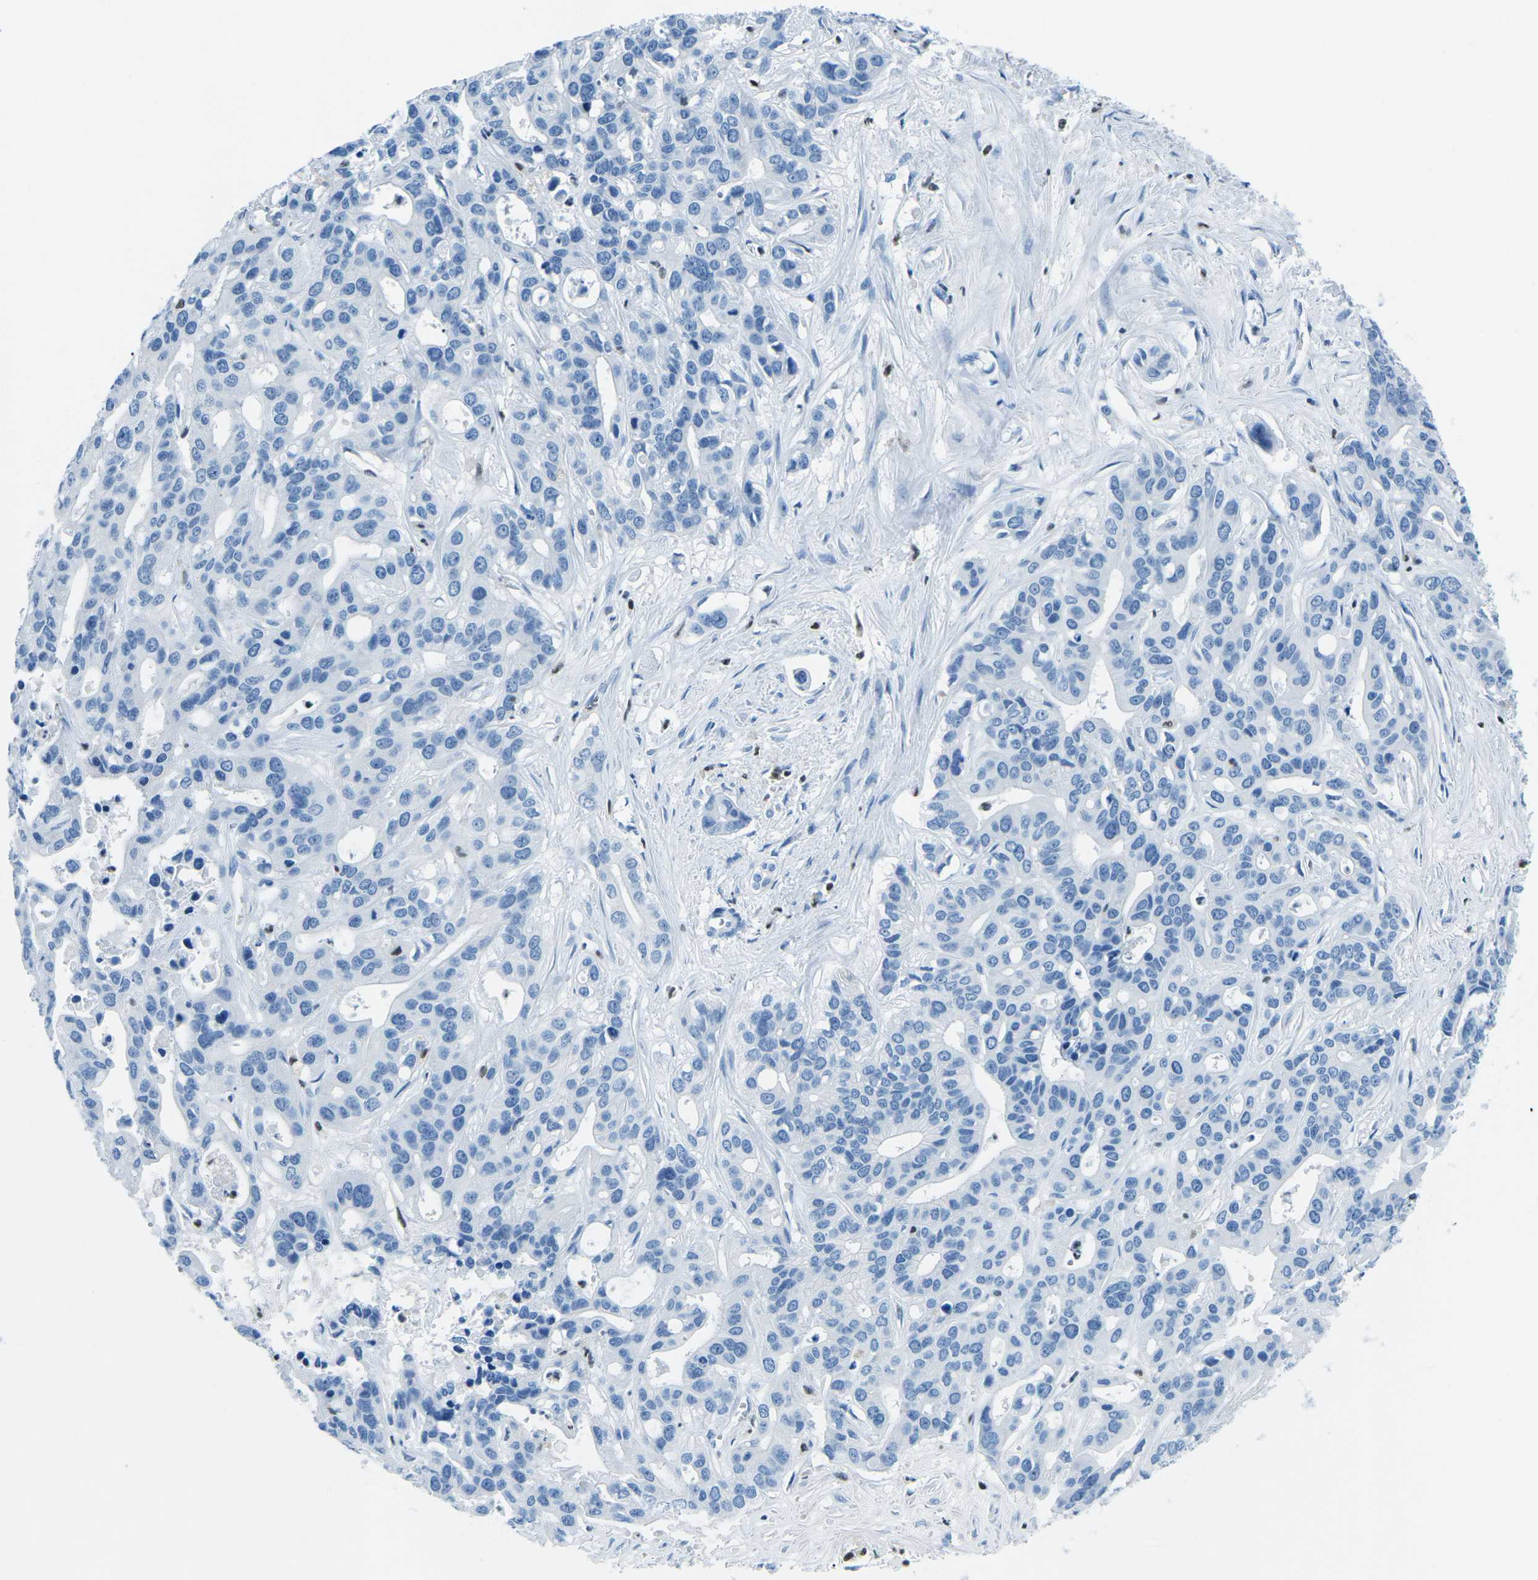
{"staining": {"intensity": "negative", "quantity": "none", "location": "none"}, "tissue": "liver cancer", "cell_type": "Tumor cells", "image_type": "cancer", "snomed": [{"axis": "morphology", "description": "Cholangiocarcinoma"}, {"axis": "topography", "description": "Liver"}], "caption": "Immunohistochemistry (IHC) of liver cancer exhibits no expression in tumor cells.", "gene": "CELF2", "patient": {"sex": "female", "age": 65}}